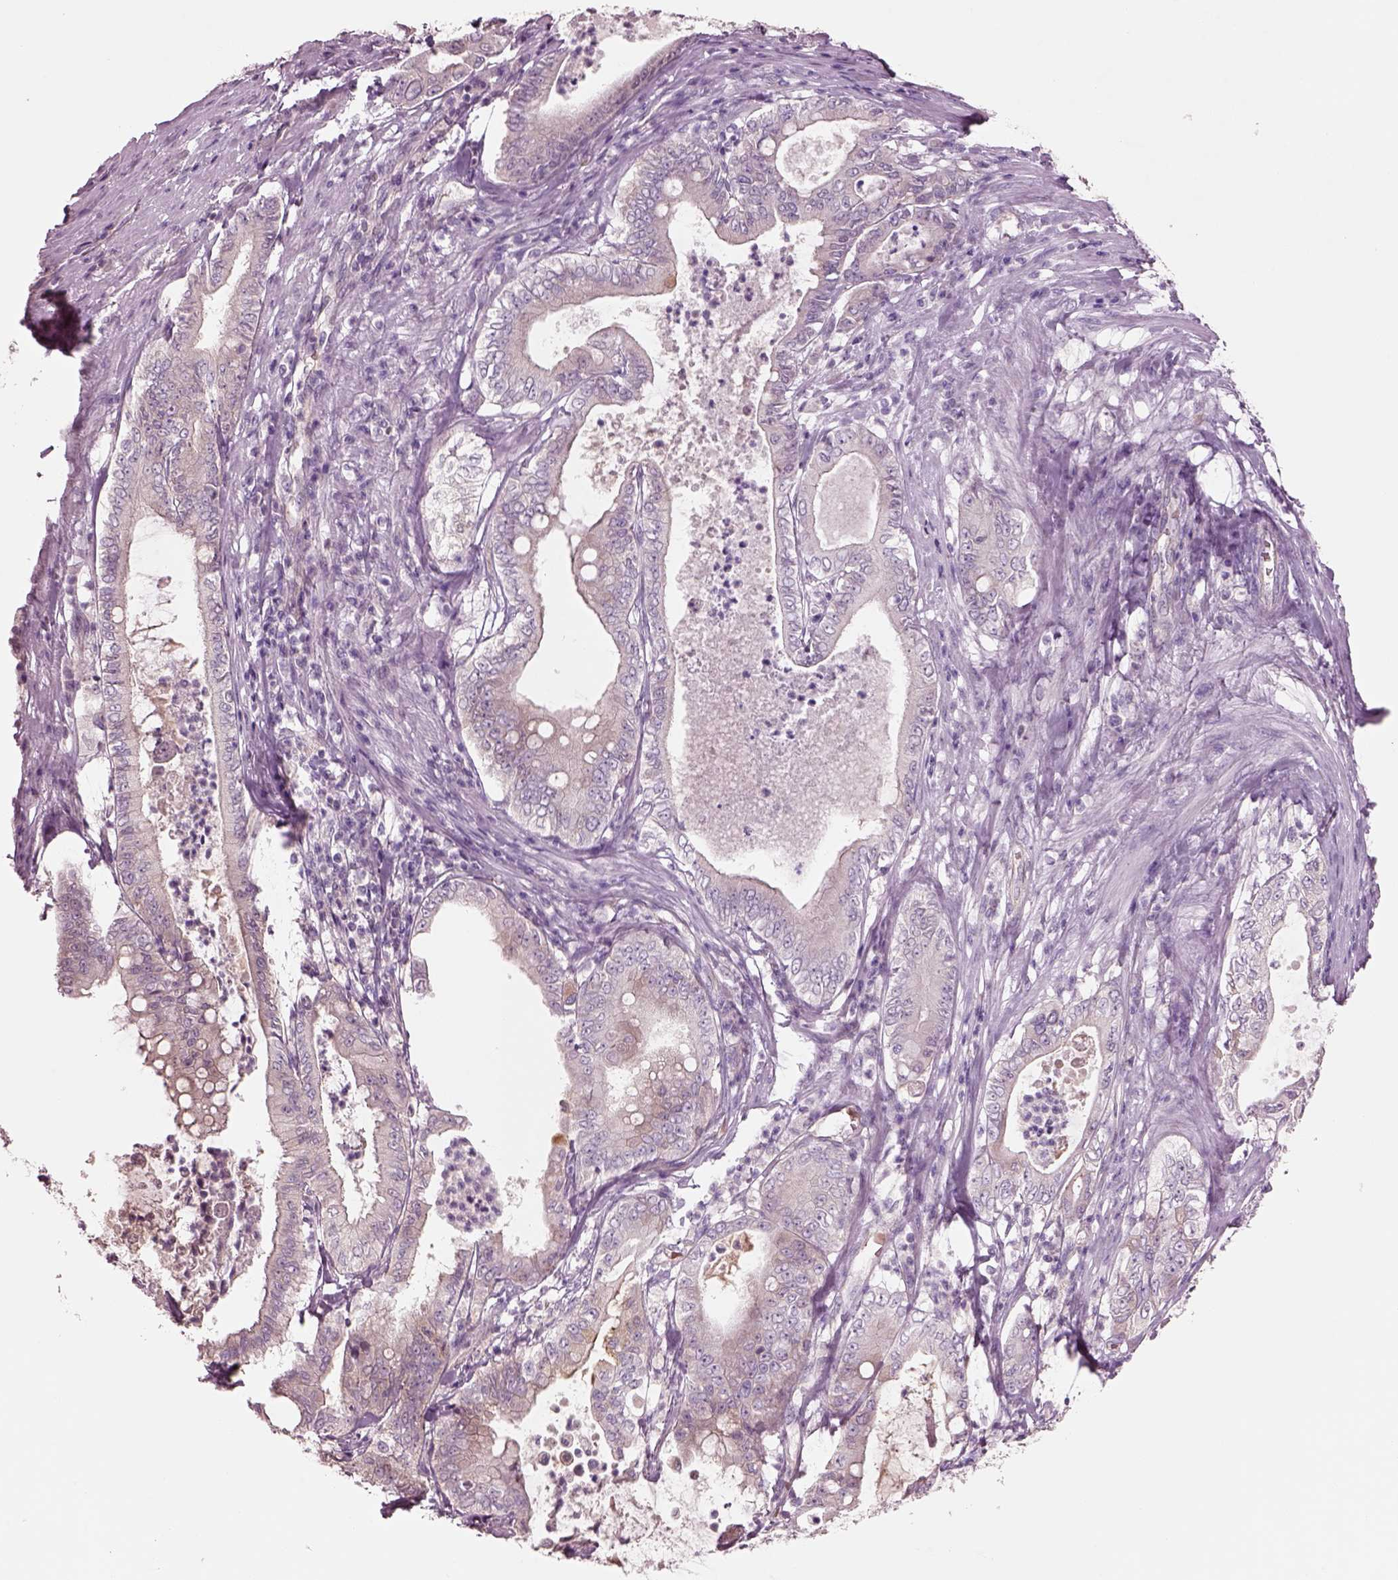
{"staining": {"intensity": "negative", "quantity": "none", "location": "none"}, "tissue": "pancreatic cancer", "cell_type": "Tumor cells", "image_type": "cancer", "snomed": [{"axis": "morphology", "description": "Adenocarcinoma, NOS"}, {"axis": "topography", "description": "Pancreas"}], "caption": "An immunohistochemistry histopathology image of pancreatic cancer is shown. There is no staining in tumor cells of pancreatic cancer.", "gene": "DUOXA2", "patient": {"sex": "male", "age": 71}}